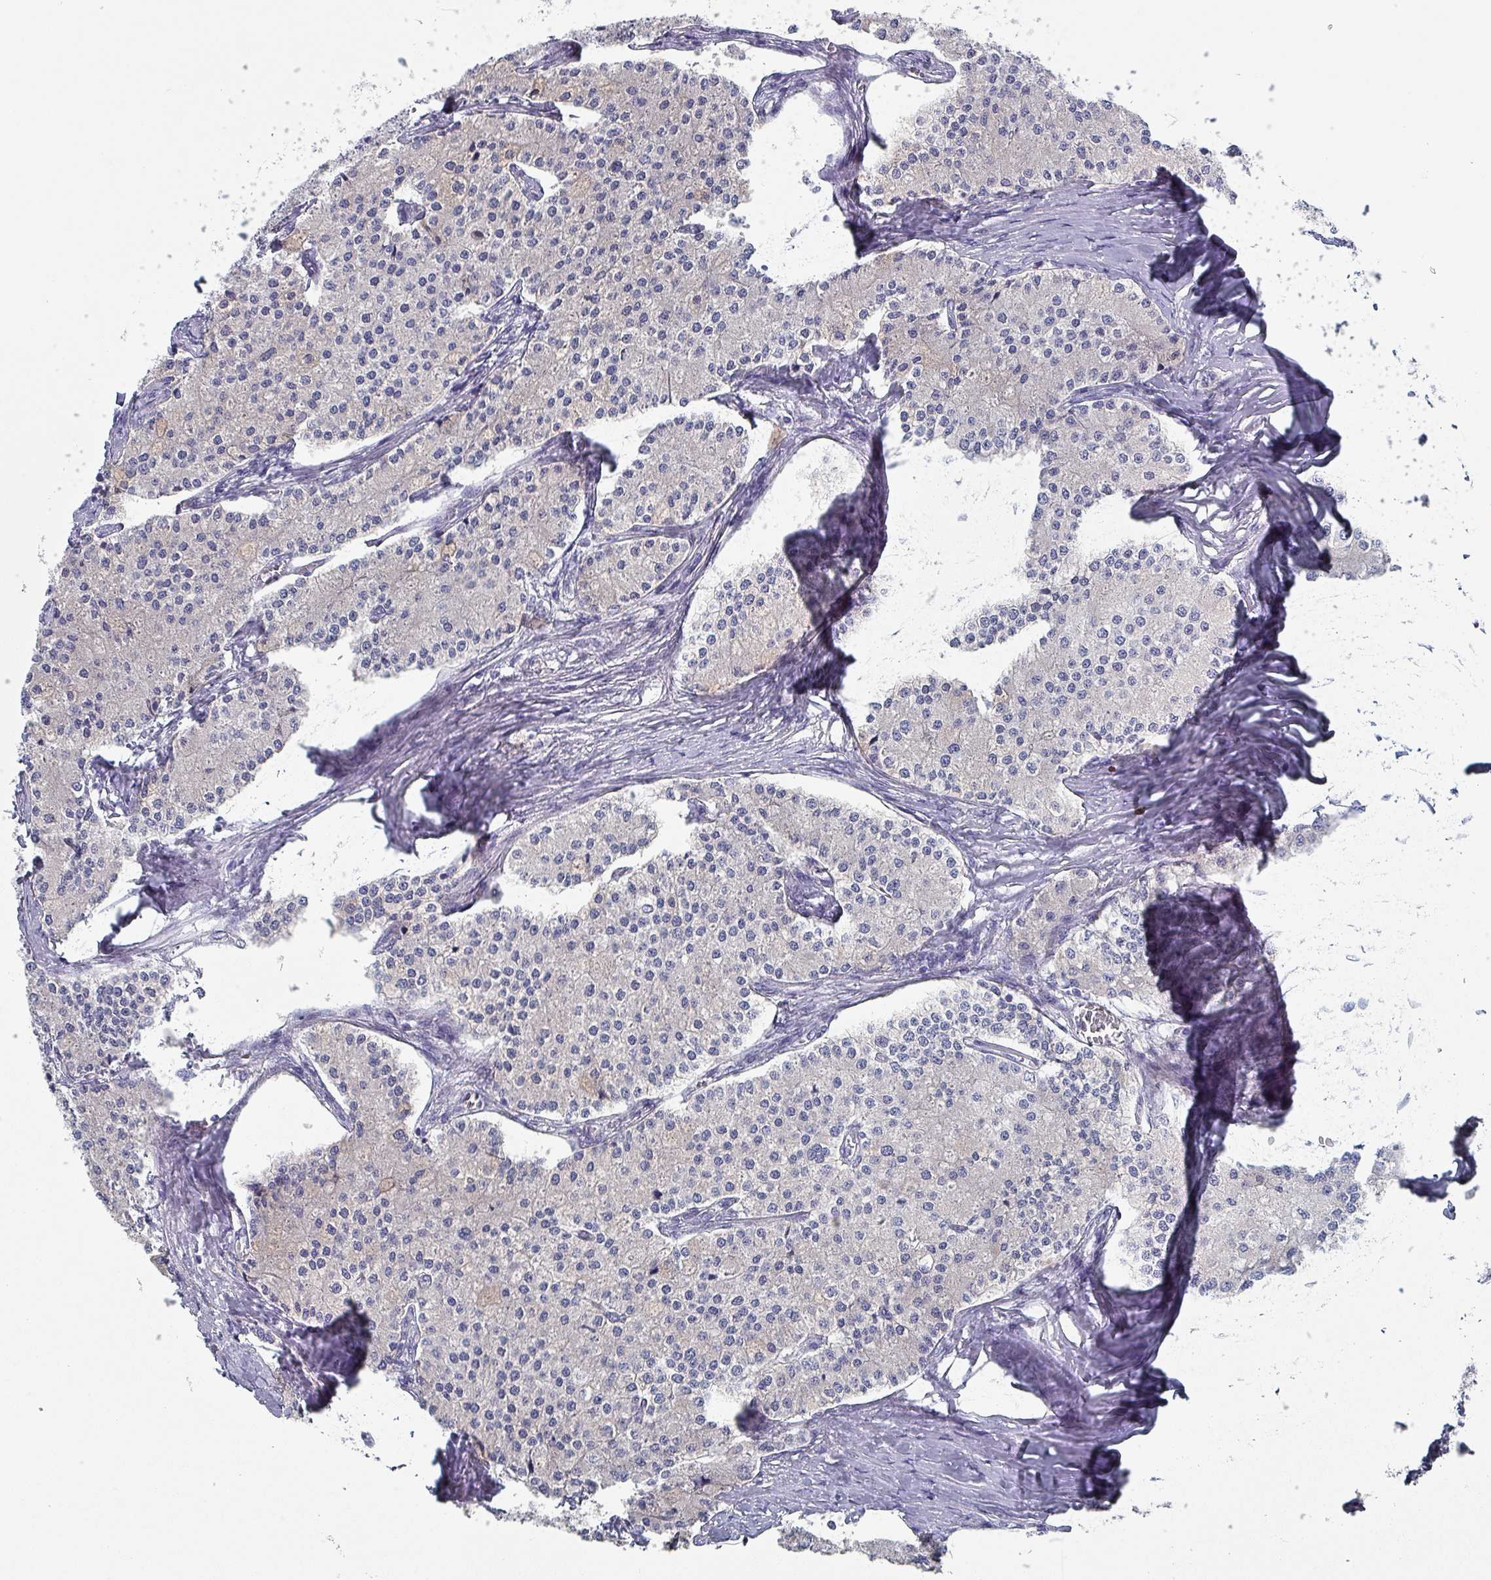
{"staining": {"intensity": "negative", "quantity": "none", "location": "none"}, "tissue": "carcinoid", "cell_type": "Tumor cells", "image_type": "cancer", "snomed": [{"axis": "morphology", "description": "Carcinoid, malignant, NOS"}, {"axis": "topography", "description": "Colon"}], "caption": "This is a histopathology image of IHC staining of carcinoid, which shows no staining in tumor cells.", "gene": "DRD5", "patient": {"sex": "female", "age": 52}}